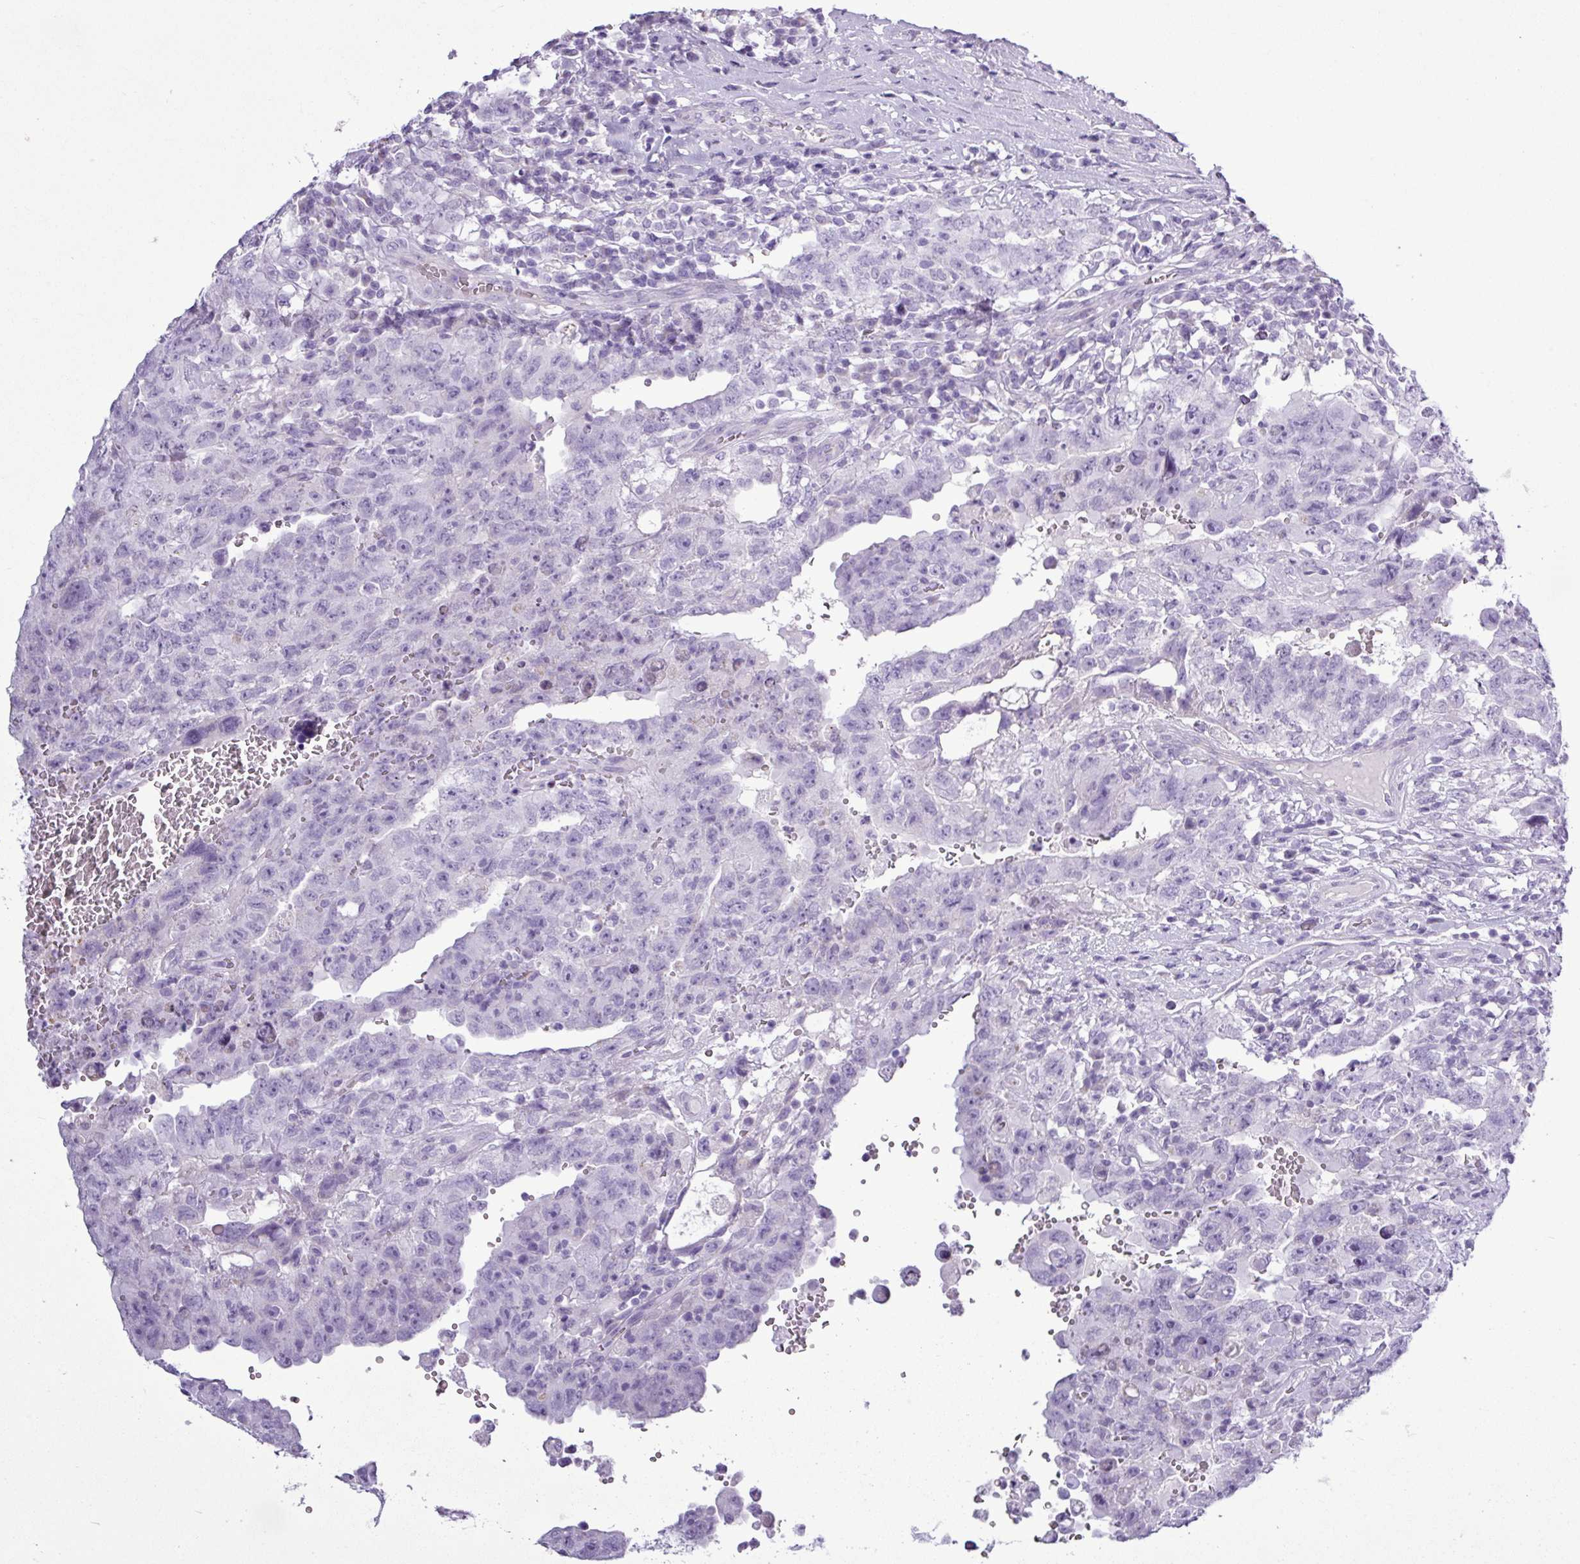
{"staining": {"intensity": "negative", "quantity": "none", "location": "none"}, "tissue": "testis cancer", "cell_type": "Tumor cells", "image_type": "cancer", "snomed": [{"axis": "morphology", "description": "Carcinoma, Embryonal, NOS"}, {"axis": "topography", "description": "Testis"}], "caption": "Immunohistochemistry histopathology image of testis cancer stained for a protein (brown), which displays no positivity in tumor cells.", "gene": "ALDH3A1", "patient": {"sex": "male", "age": 26}}